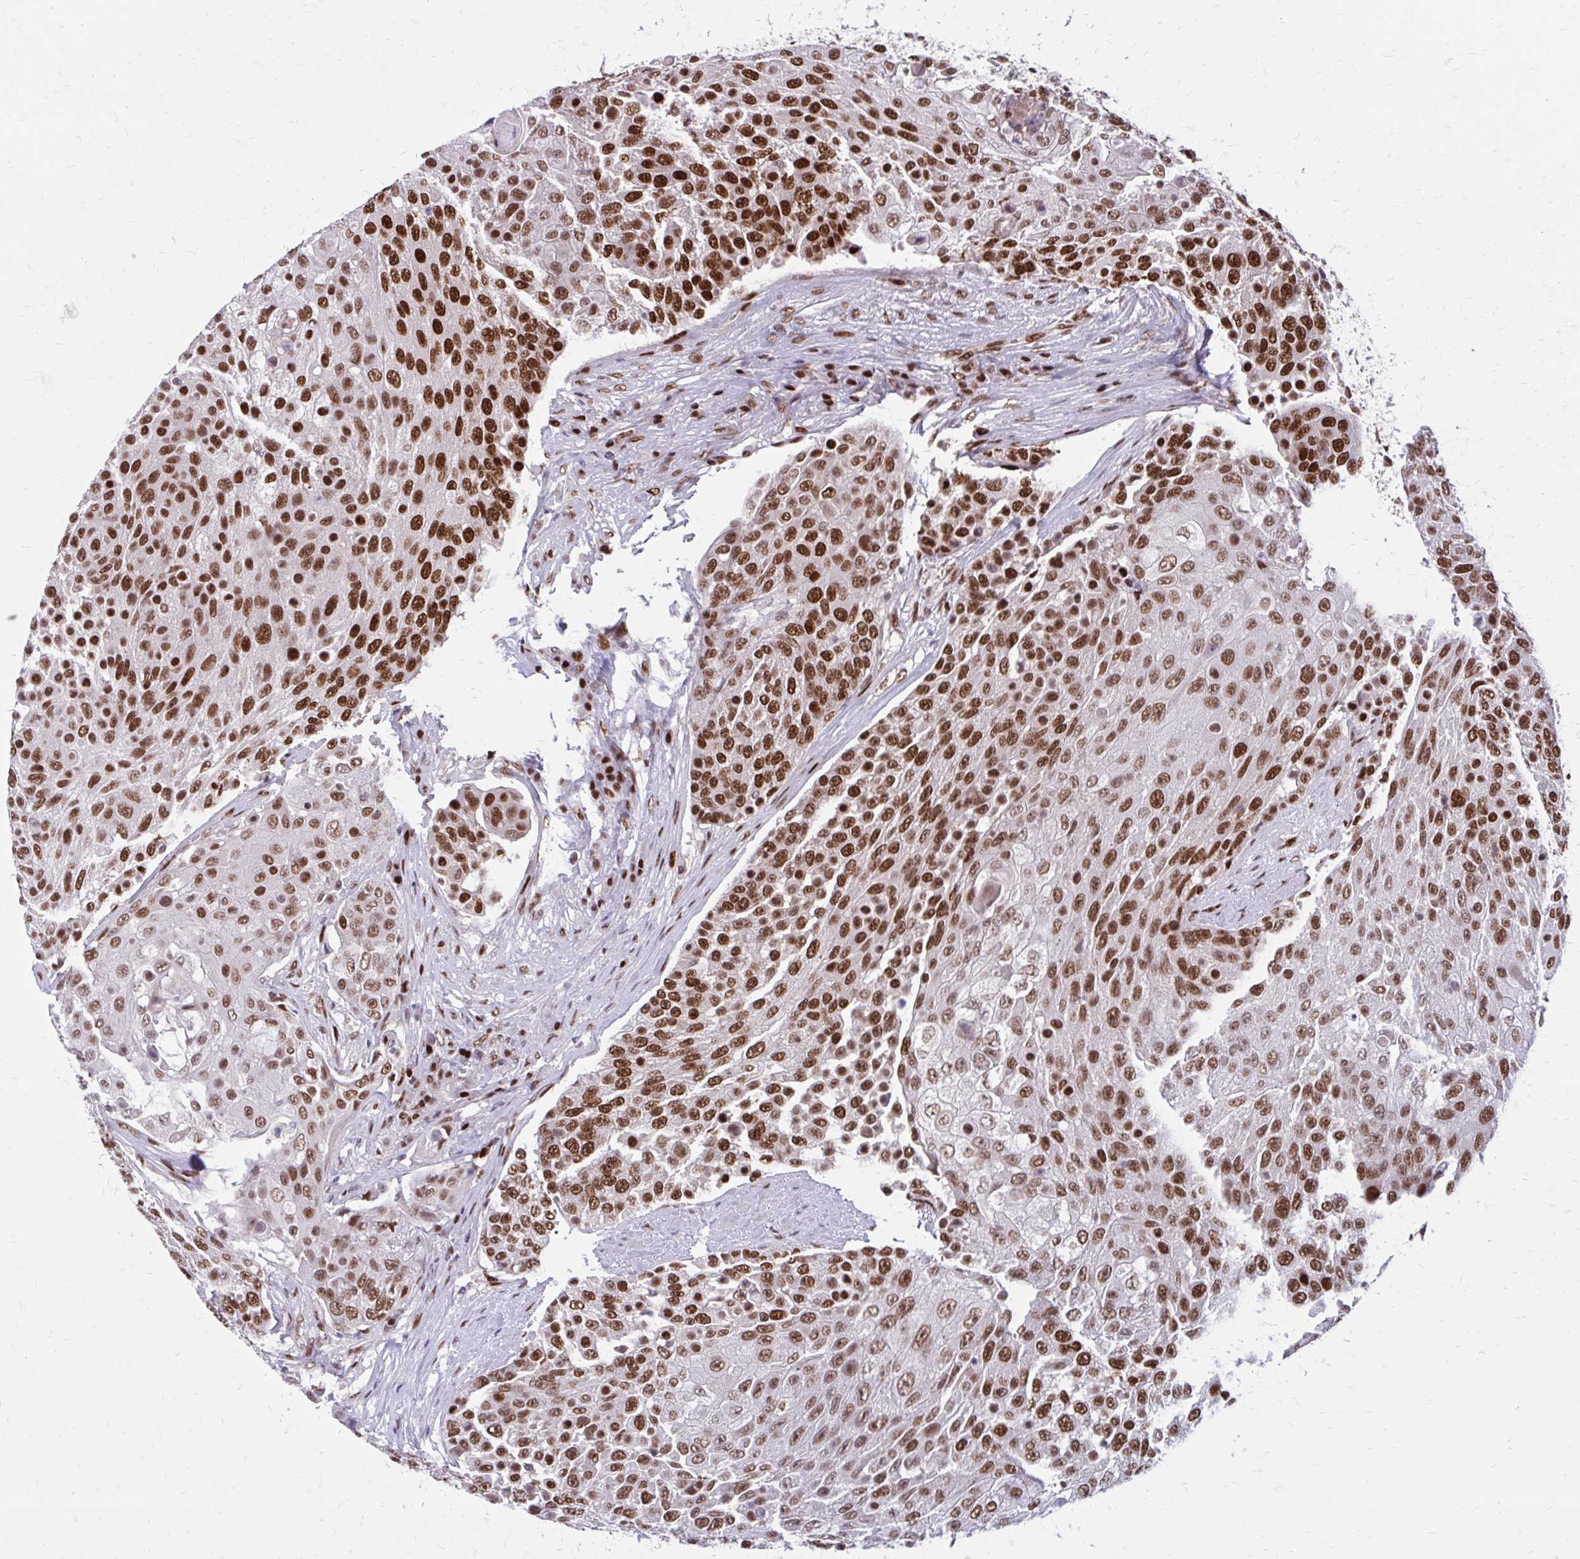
{"staining": {"intensity": "strong", "quantity": ">75%", "location": "nuclear"}, "tissue": "urothelial cancer", "cell_type": "Tumor cells", "image_type": "cancer", "snomed": [{"axis": "morphology", "description": "Urothelial carcinoma, High grade"}, {"axis": "topography", "description": "Urinary bladder"}], "caption": "The immunohistochemical stain shows strong nuclear staining in tumor cells of urothelial cancer tissue. Using DAB (3,3'-diaminobenzidine) (brown) and hematoxylin (blue) stains, captured at high magnification using brightfield microscopy.", "gene": "PSME4", "patient": {"sex": "female", "age": 63}}